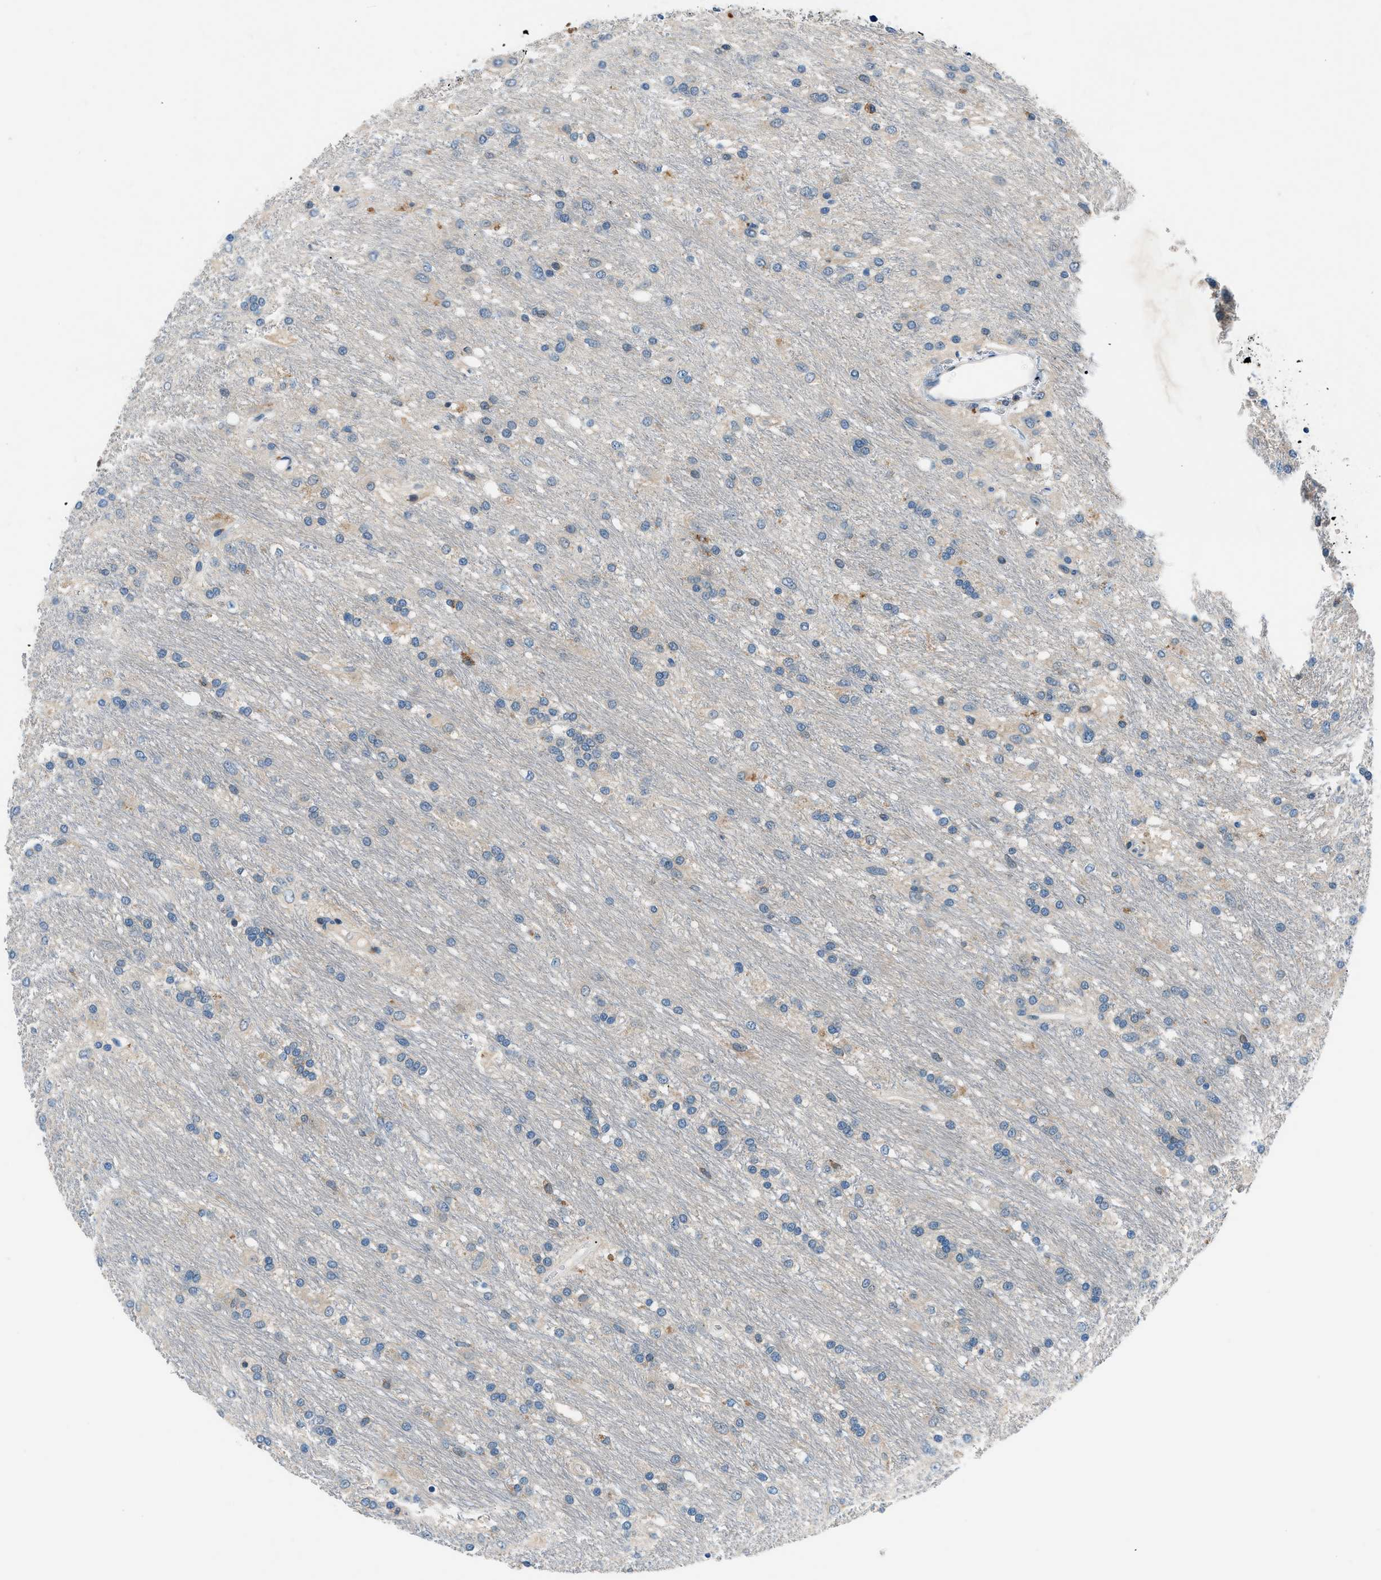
{"staining": {"intensity": "negative", "quantity": "none", "location": "none"}, "tissue": "glioma", "cell_type": "Tumor cells", "image_type": "cancer", "snomed": [{"axis": "morphology", "description": "Glioma, malignant, Low grade"}, {"axis": "topography", "description": "Brain"}], "caption": "Immunohistochemistry histopathology image of human glioma stained for a protein (brown), which reveals no staining in tumor cells.", "gene": "ACP1", "patient": {"sex": "male", "age": 77}}